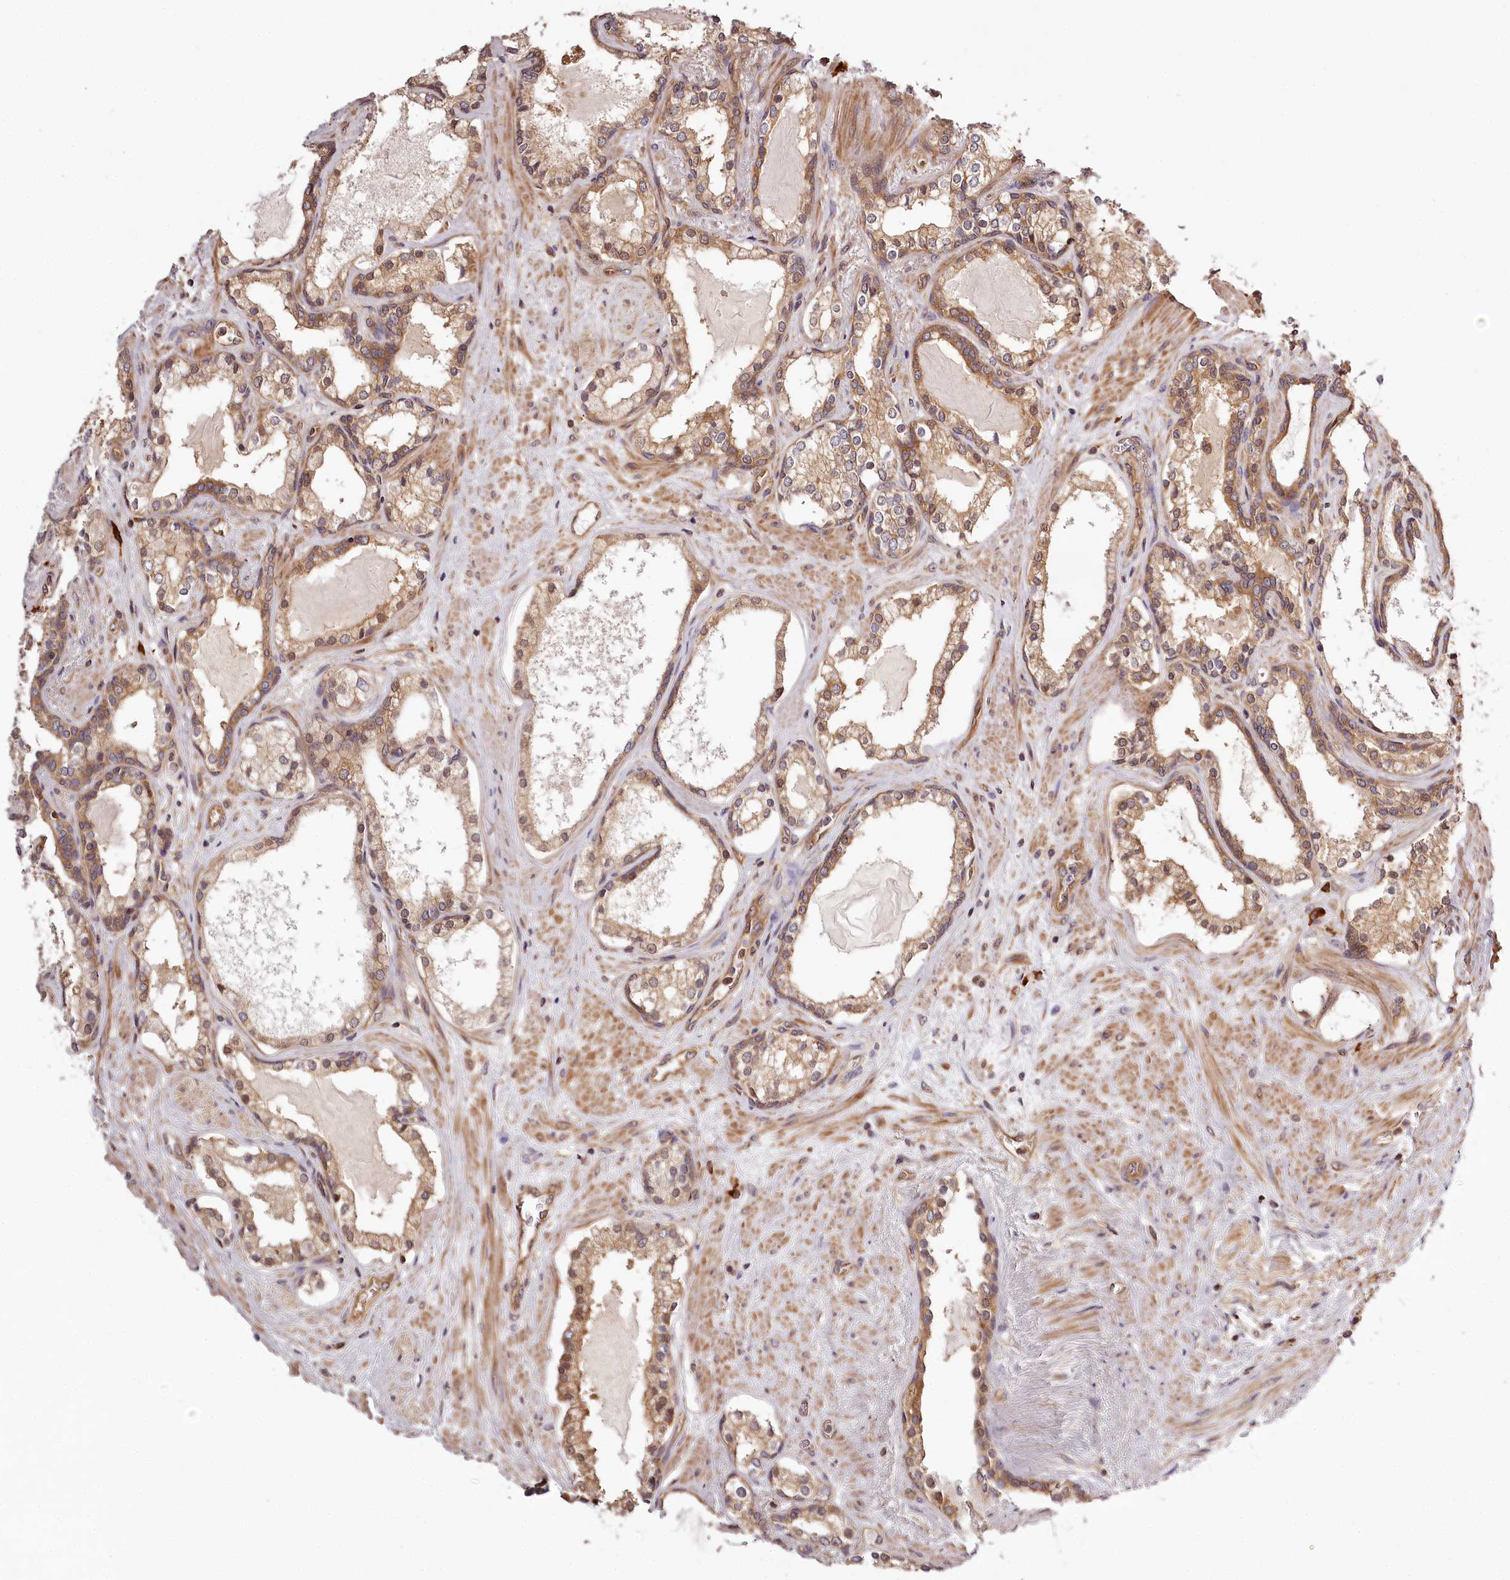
{"staining": {"intensity": "moderate", "quantity": ">75%", "location": "cytoplasmic/membranous"}, "tissue": "prostate cancer", "cell_type": "Tumor cells", "image_type": "cancer", "snomed": [{"axis": "morphology", "description": "Adenocarcinoma, High grade"}, {"axis": "topography", "description": "Prostate"}], "caption": "A micrograph of high-grade adenocarcinoma (prostate) stained for a protein demonstrates moderate cytoplasmic/membranous brown staining in tumor cells.", "gene": "TARS1", "patient": {"sex": "male", "age": 58}}